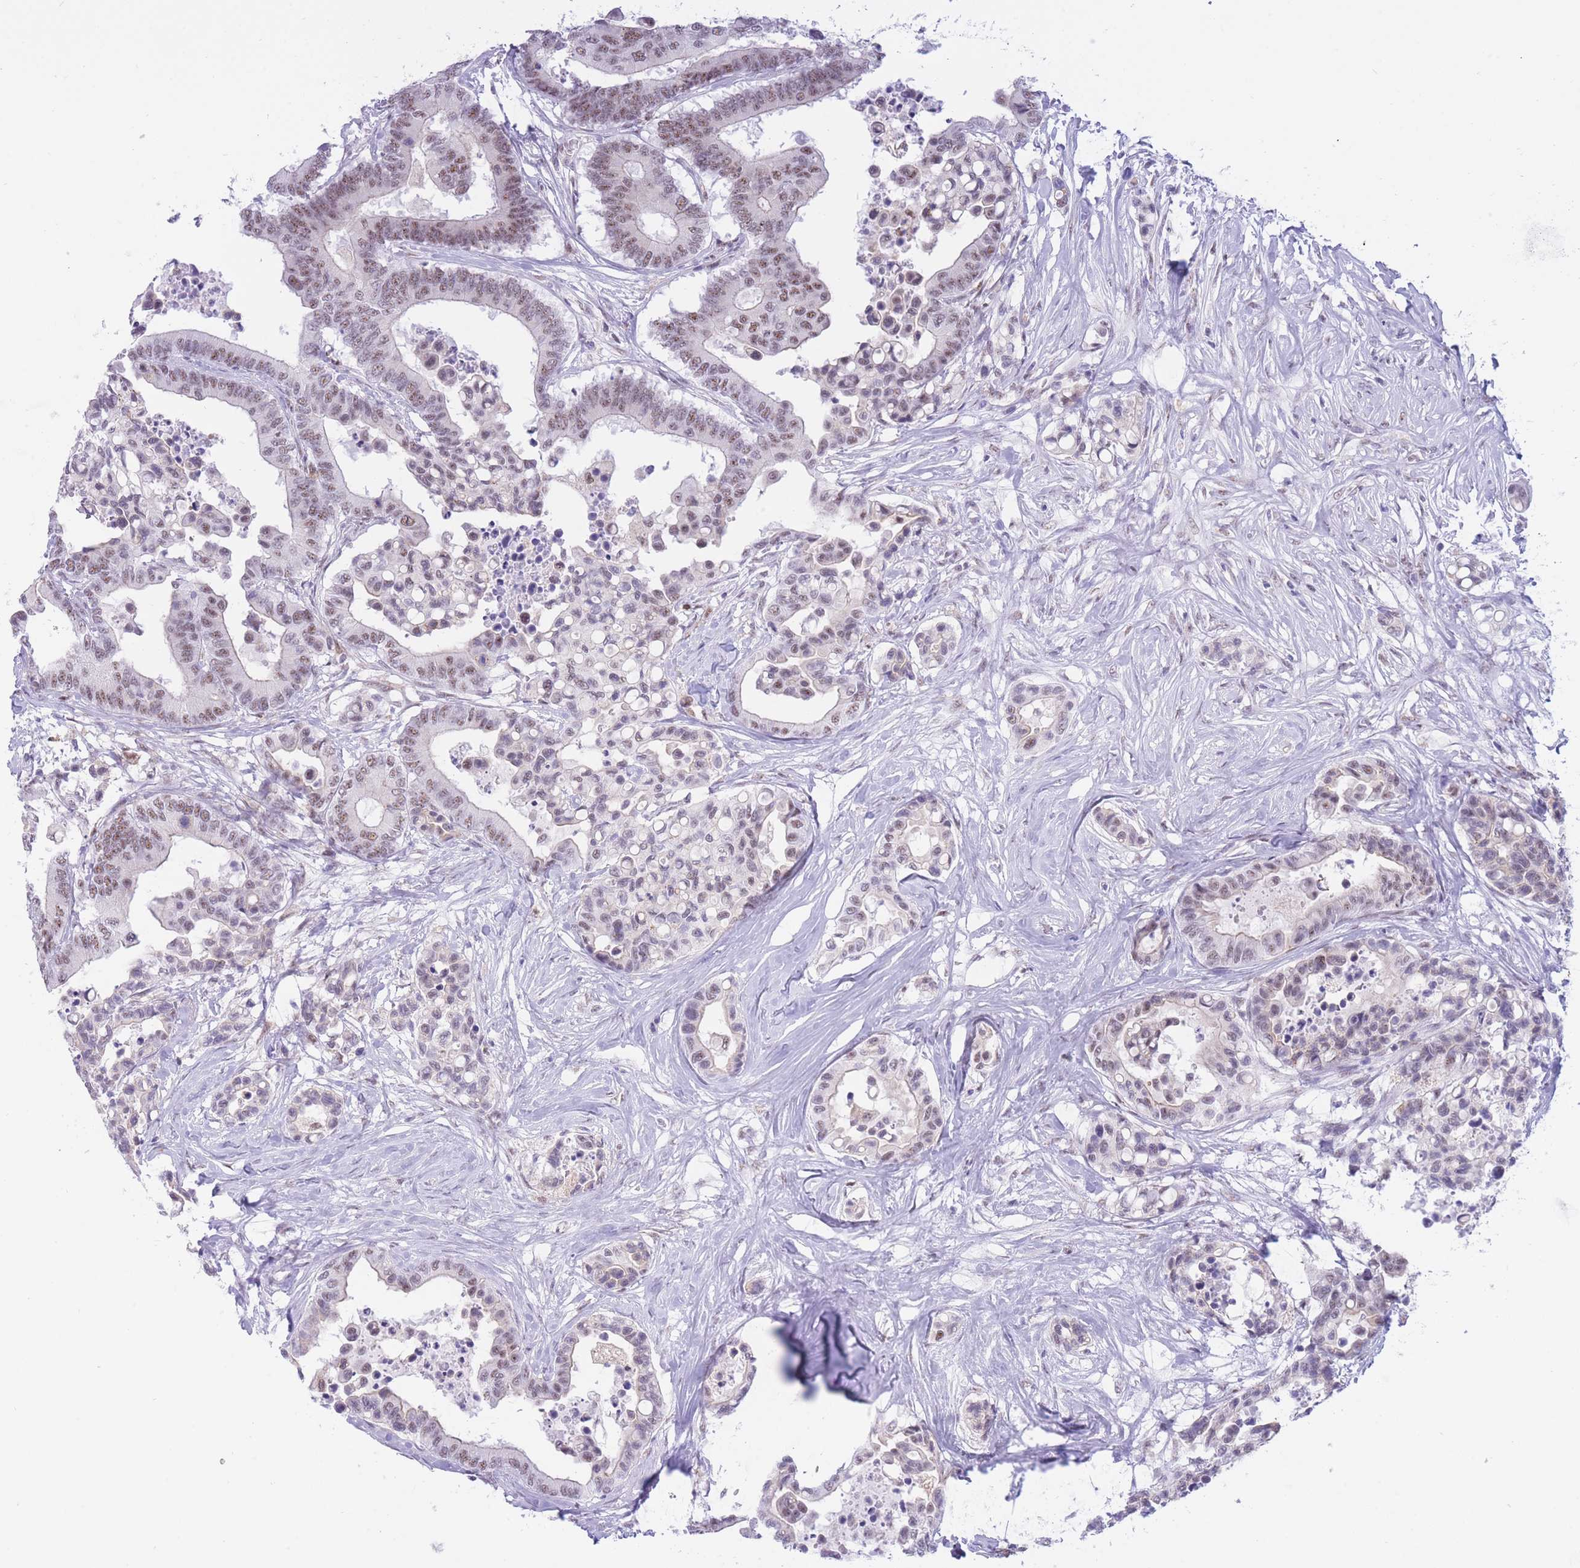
{"staining": {"intensity": "moderate", "quantity": "25%-75%", "location": "nuclear"}, "tissue": "colorectal cancer", "cell_type": "Tumor cells", "image_type": "cancer", "snomed": [{"axis": "morphology", "description": "Normal tissue, NOS"}, {"axis": "morphology", "description": "Adenocarcinoma, NOS"}, {"axis": "topography", "description": "Colon"}], "caption": "Human colorectal adenocarcinoma stained with a brown dye demonstrates moderate nuclear positive positivity in approximately 25%-75% of tumor cells.", "gene": "CYP2B6", "patient": {"sex": "male", "age": 82}}